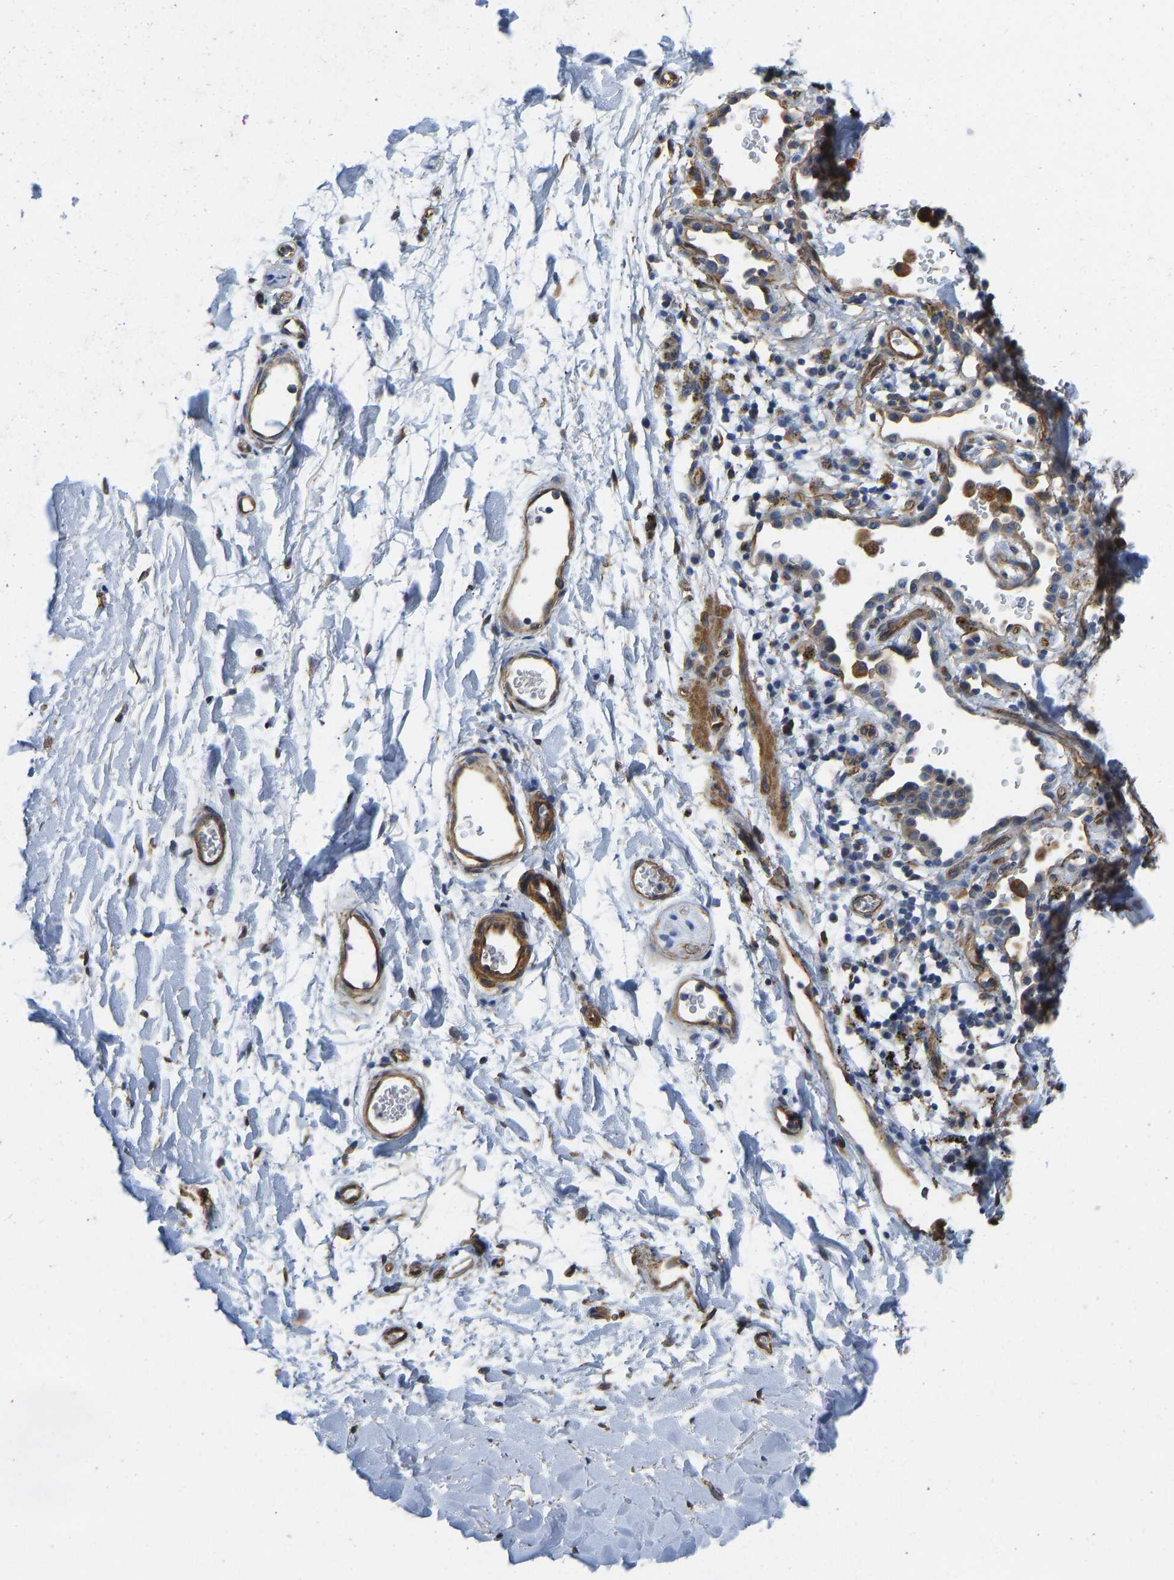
{"staining": {"intensity": "strong", "quantity": ">75%", "location": "cytoplasmic/membranous"}, "tissue": "adipose tissue", "cell_type": "Adipocytes", "image_type": "normal", "snomed": [{"axis": "morphology", "description": "Normal tissue, NOS"}, {"axis": "topography", "description": "Cartilage tissue"}, {"axis": "topography", "description": "Bronchus"}], "caption": "Protein staining shows strong cytoplasmic/membranous expression in about >75% of adipocytes in benign adipose tissue.", "gene": "ELMO2", "patient": {"sex": "female", "age": 53}}